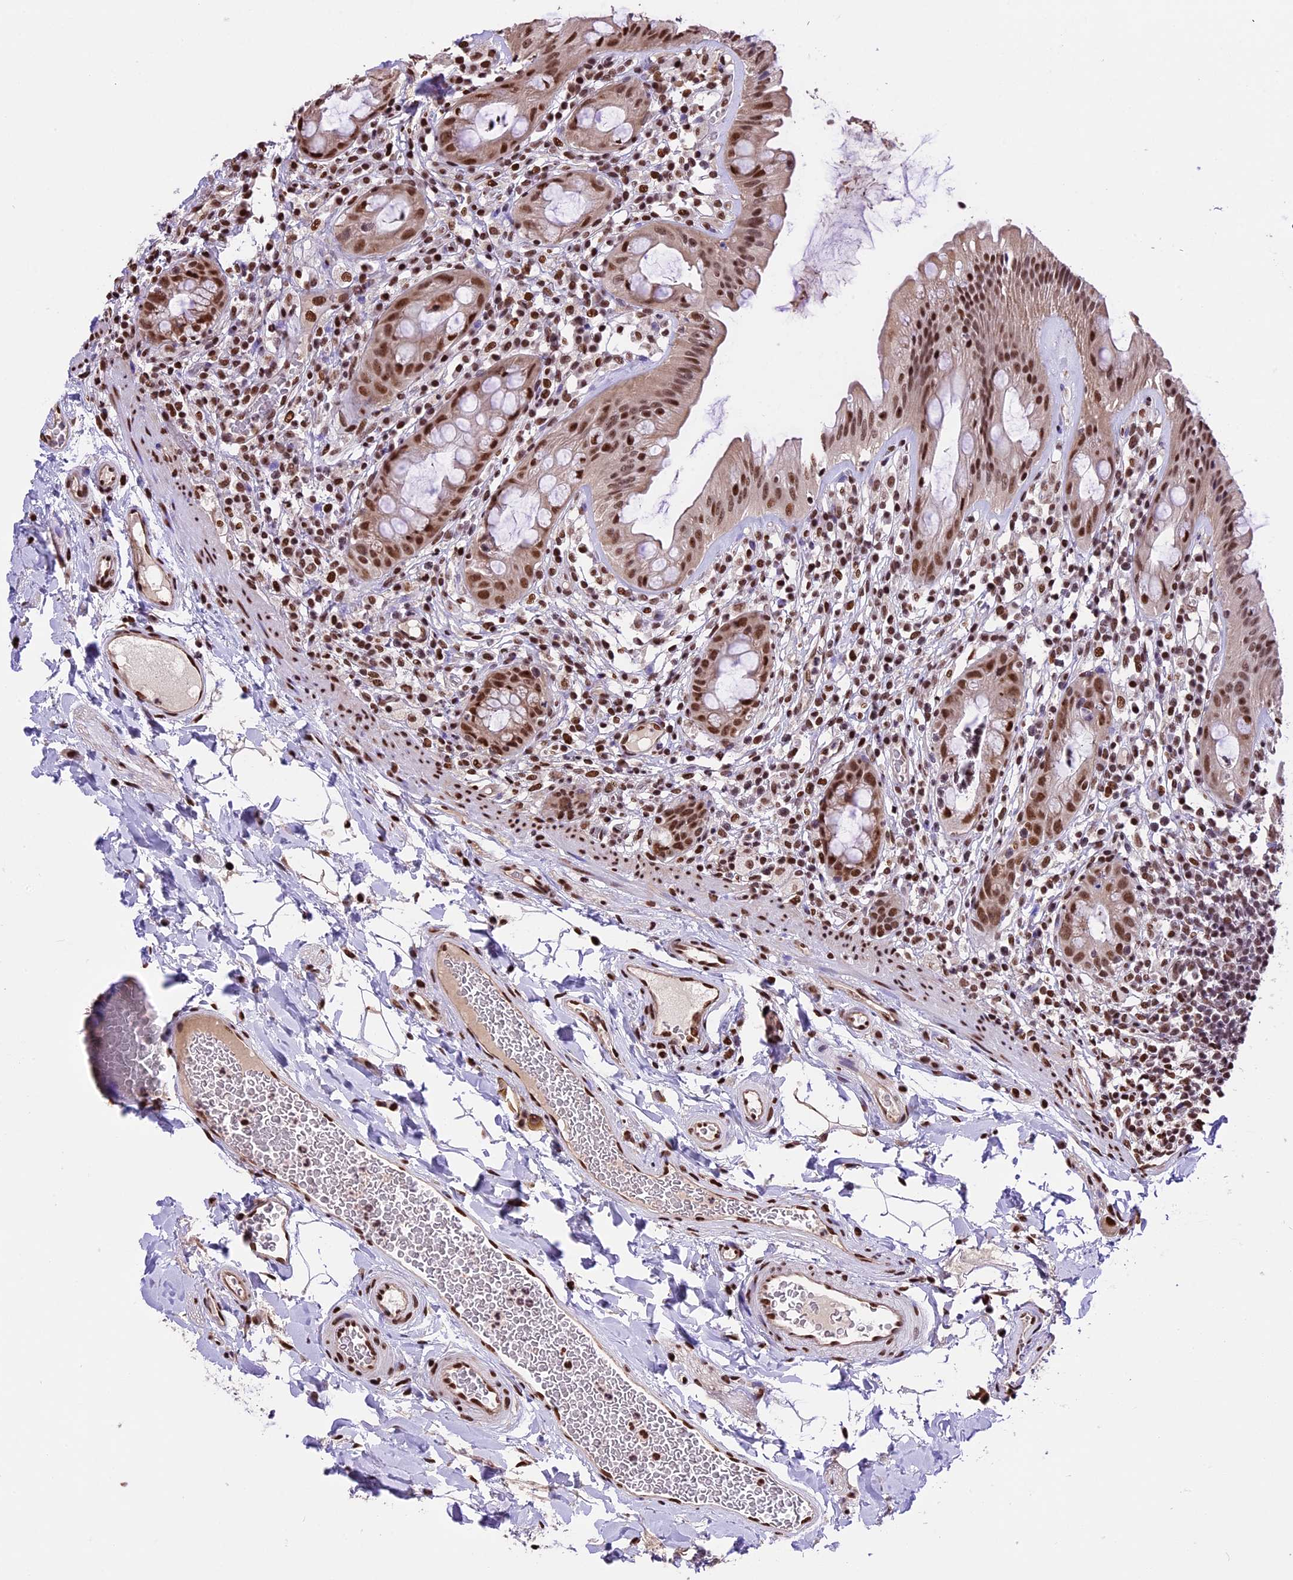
{"staining": {"intensity": "moderate", "quantity": ">75%", "location": "nuclear"}, "tissue": "rectum", "cell_type": "Glandular cells", "image_type": "normal", "snomed": [{"axis": "morphology", "description": "Normal tissue, NOS"}, {"axis": "topography", "description": "Rectum"}], "caption": "Immunohistochemistry (IHC) image of benign rectum: human rectum stained using immunohistochemistry (IHC) displays medium levels of moderate protein expression localized specifically in the nuclear of glandular cells, appearing as a nuclear brown color.", "gene": "POLR3E", "patient": {"sex": "female", "age": 57}}